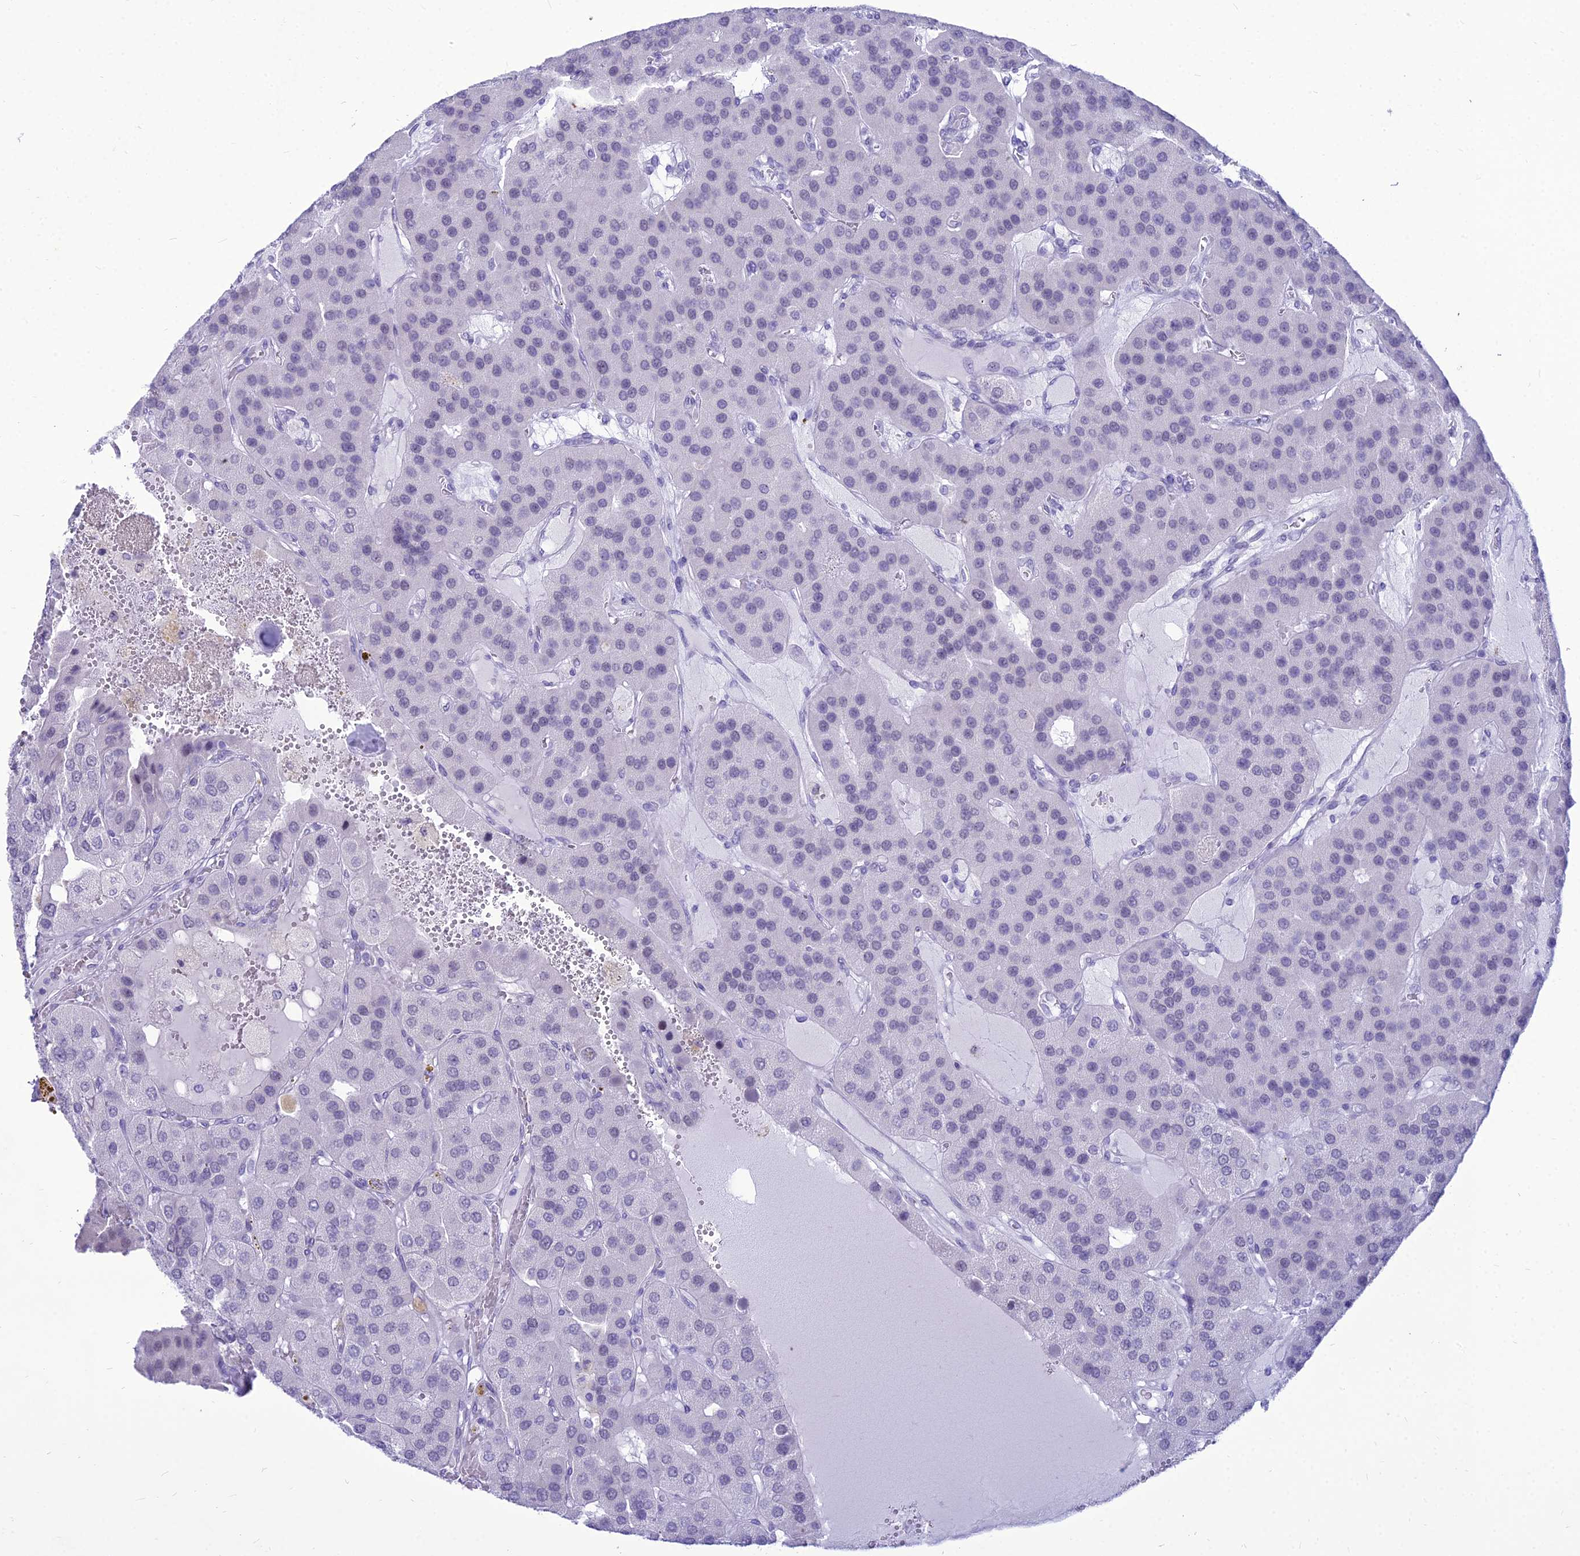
{"staining": {"intensity": "negative", "quantity": "none", "location": "none"}, "tissue": "parathyroid gland", "cell_type": "Glandular cells", "image_type": "normal", "snomed": [{"axis": "morphology", "description": "Normal tissue, NOS"}, {"axis": "morphology", "description": "Adenoma, NOS"}, {"axis": "topography", "description": "Parathyroid gland"}], "caption": "DAB immunohistochemical staining of benign human parathyroid gland displays no significant staining in glandular cells.", "gene": "DHX40", "patient": {"sex": "female", "age": 86}}